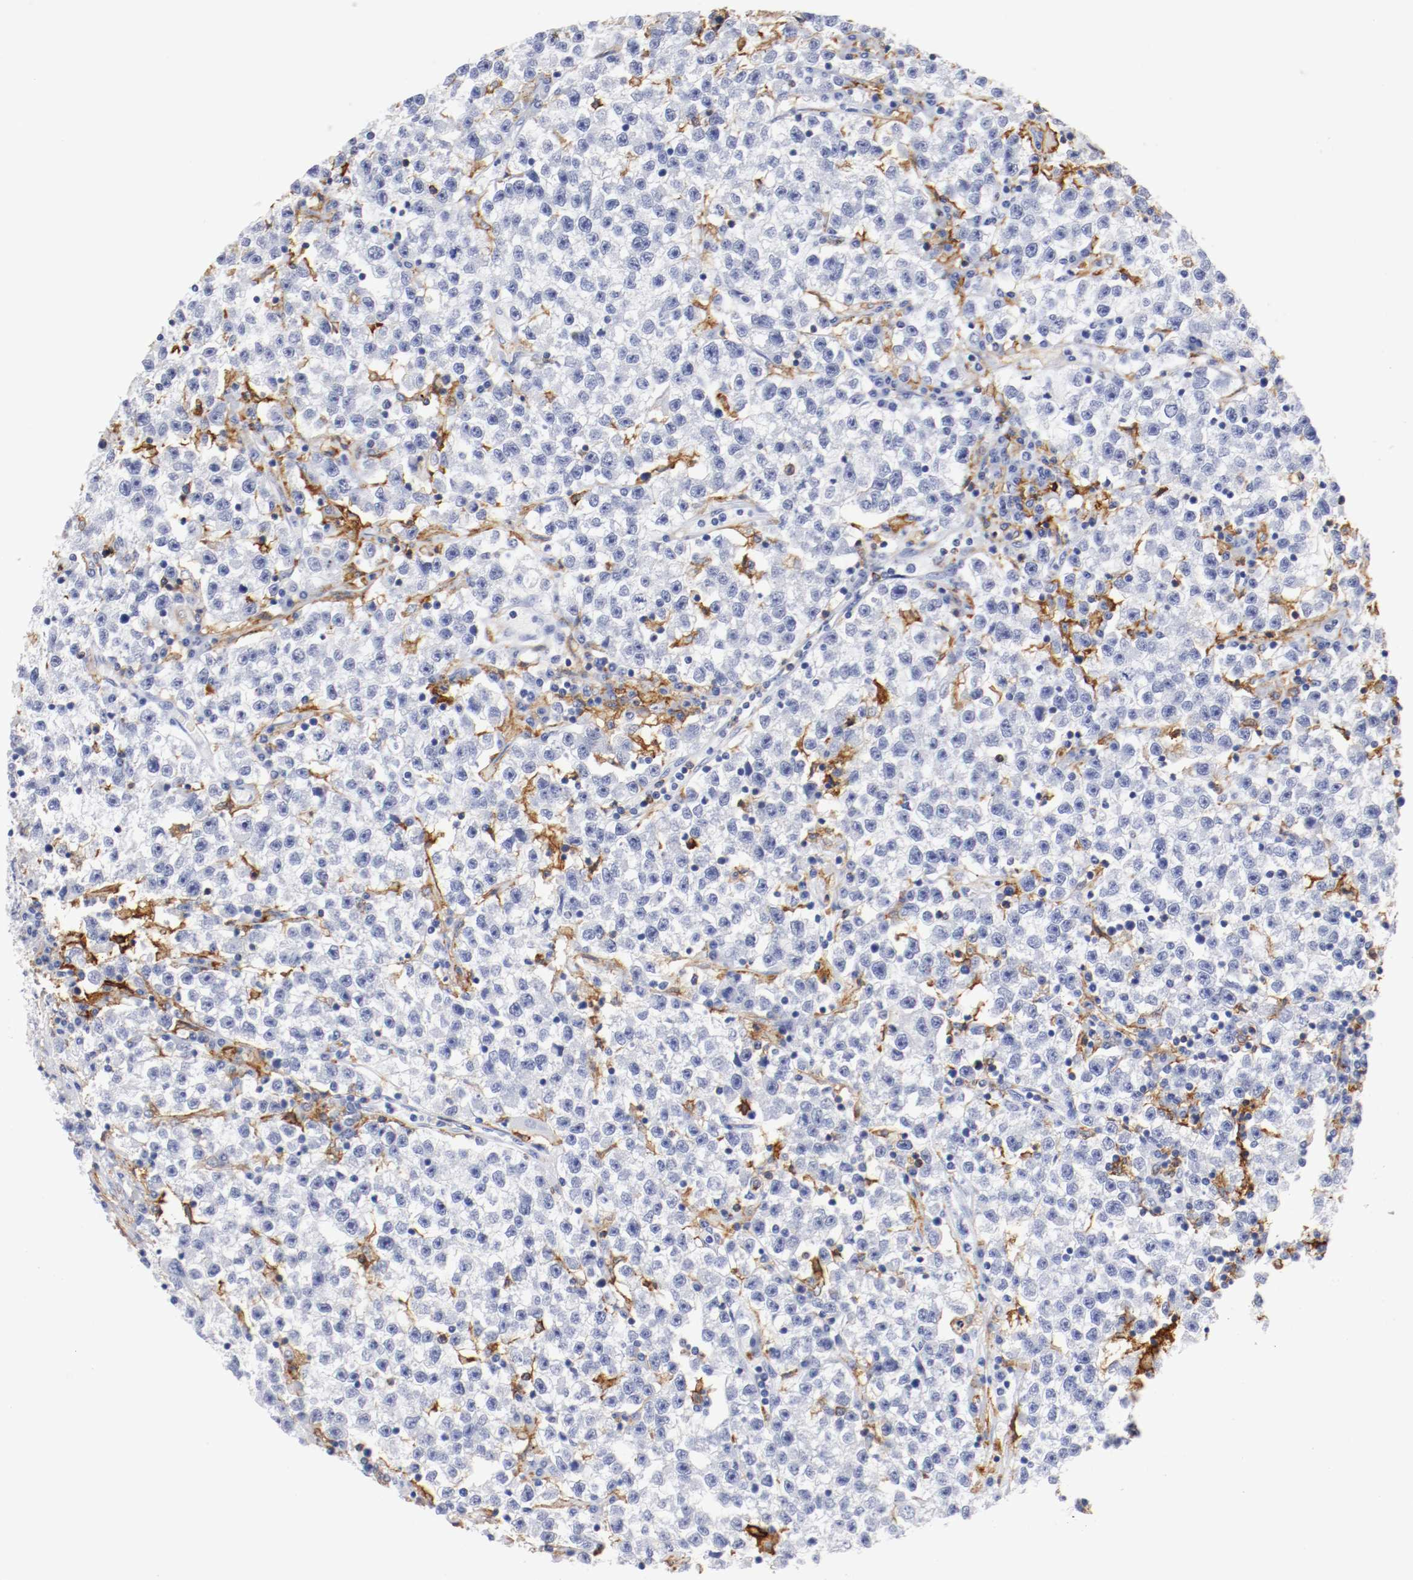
{"staining": {"intensity": "negative", "quantity": "none", "location": "none"}, "tissue": "testis cancer", "cell_type": "Tumor cells", "image_type": "cancer", "snomed": [{"axis": "morphology", "description": "Seminoma, NOS"}, {"axis": "topography", "description": "Testis"}], "caption": "The histopathology image reveals no significant expression in tumor cells of testis cancer (seminoma).", "gene": "ITGAX", "patient": {"sex": "male", "age": 22}}